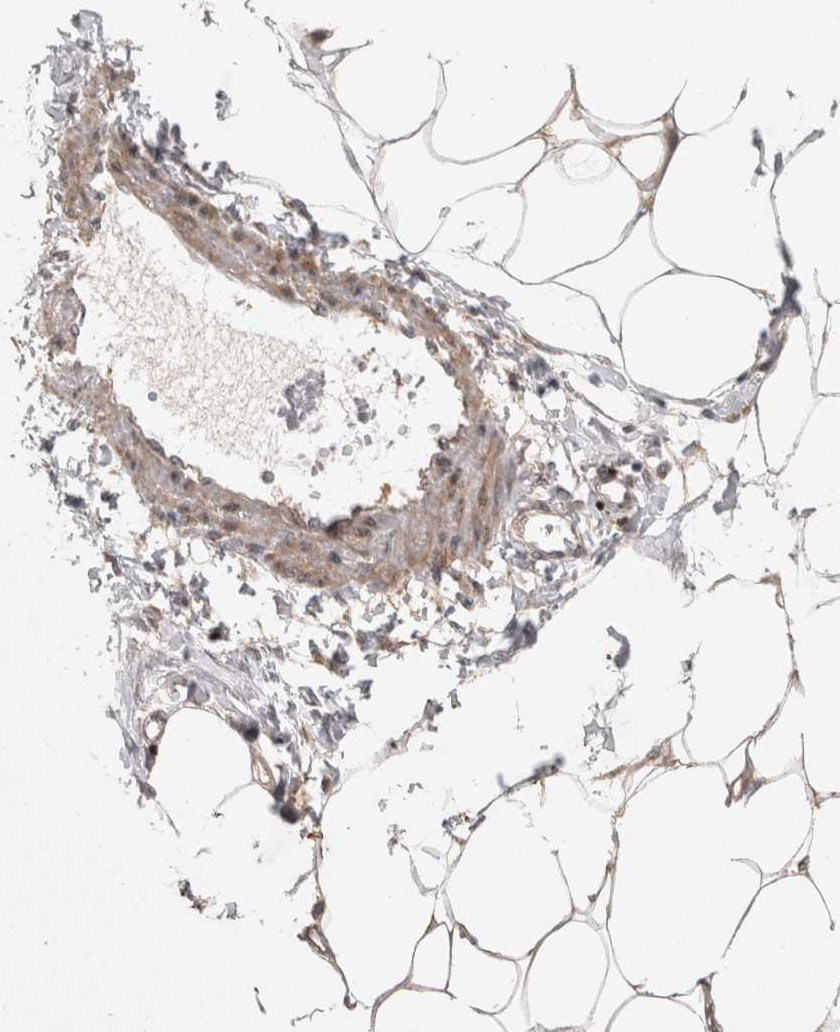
{"staining": {"intensity": "negative", "quantity": "none", "location": "none"}, "tissue": "adipose tissue", "cell_type": "Adipocytes", "image_type": "normal", "snomed": [{"axis": "morphology", "description": "Normal tissue, NOS"}, {"axis": "morphology", "description": "Adenocarcinoma, NOS"}, {"axis": "topography", "description": "Colon"}, {"axis": "topography", "description": "Peripheral nerve tissue"}], "caption": "Adipose tissue was stained to show a protein in brown. There is no significant expression in adipocytes. Nuclei are stained in blue.", "gene": "KDM8", "patient": {"sex": "male", "age": 14}}